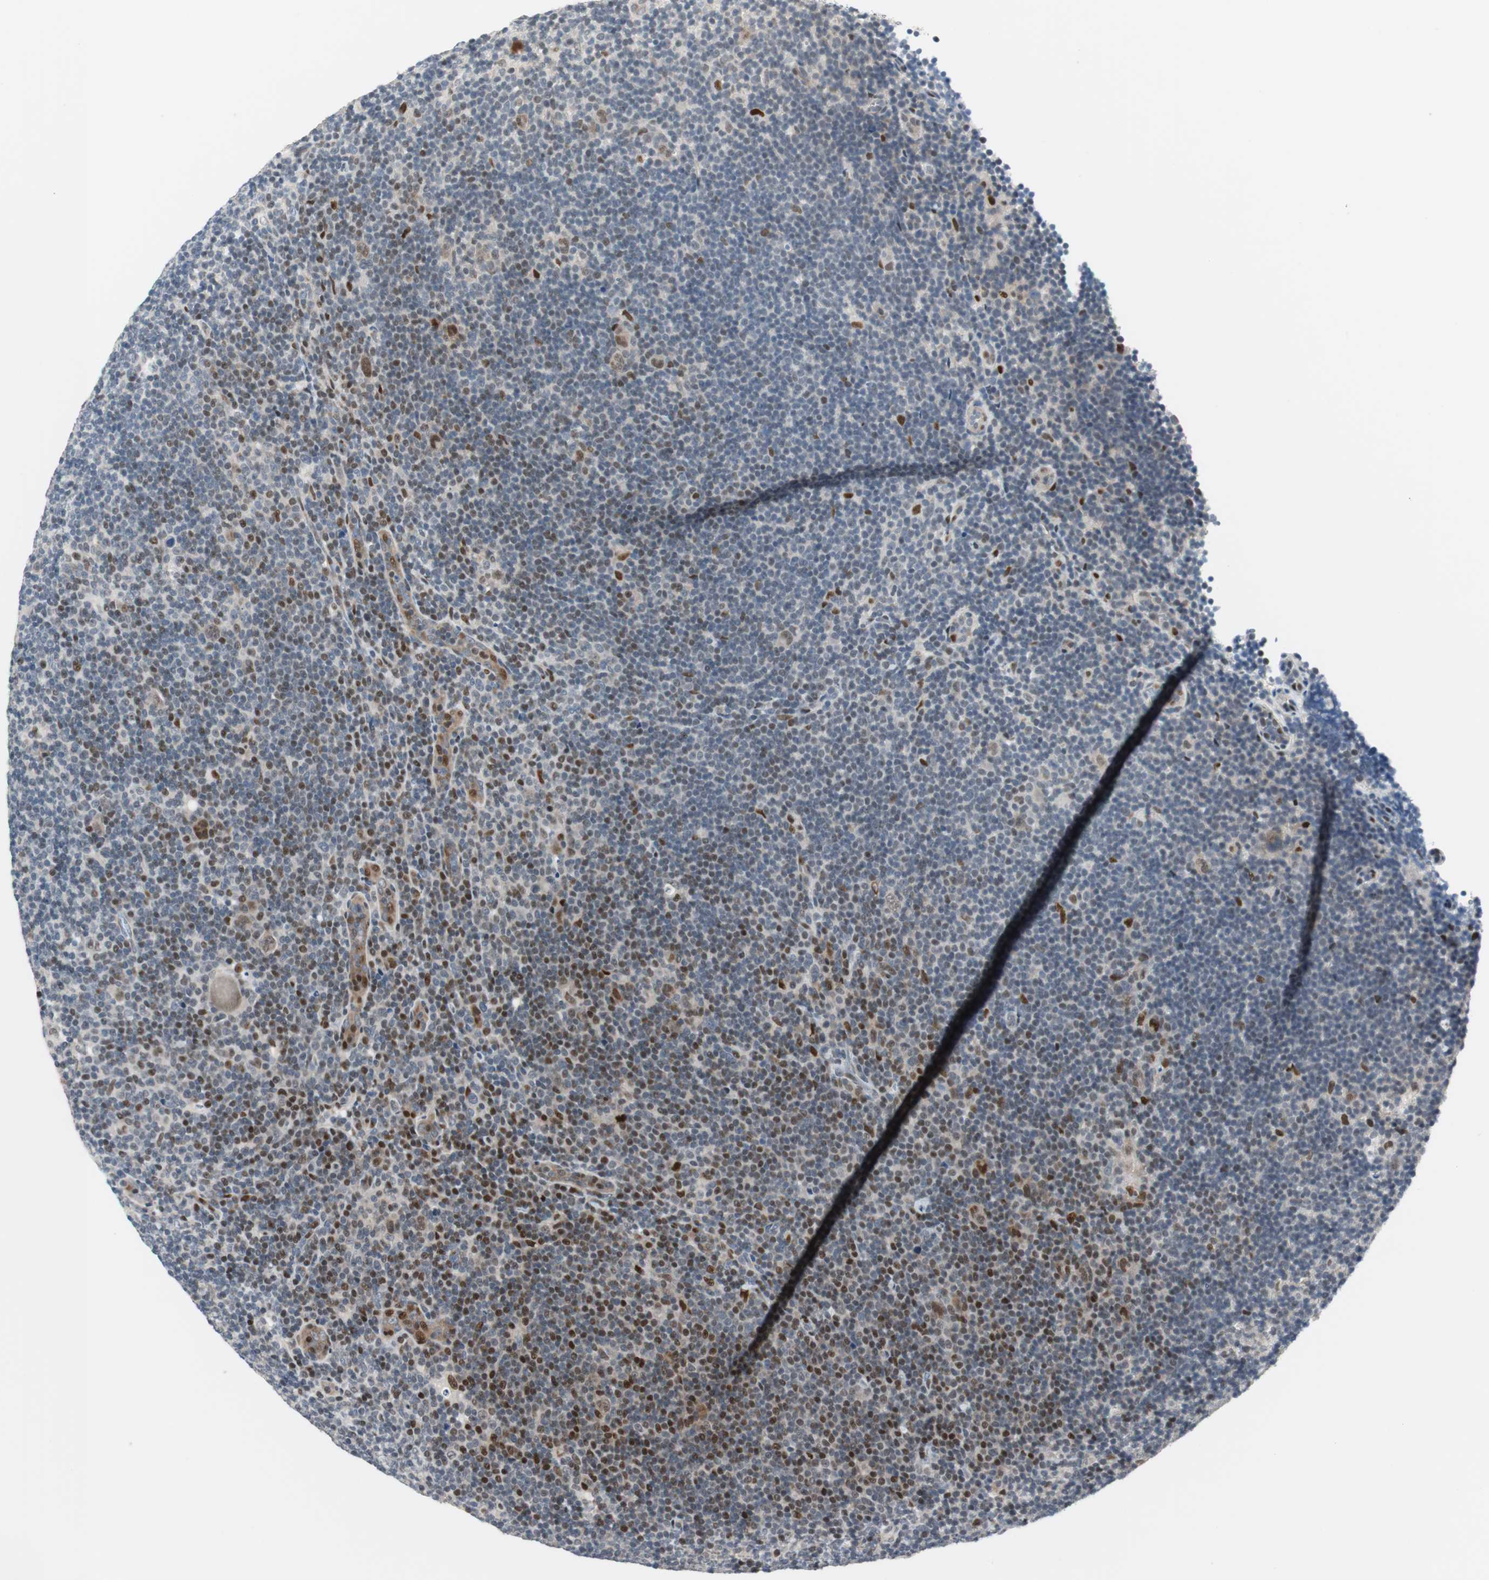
{"staining": {"intensity": "negative", "quantity": "none", "location": "none"}, "tissue": "lymphoma", "cell_type": "Tumor cells", "image_type": "cancer", "snomed": [{"axis": "morphology", "description": "Hodgkin's disease, NOS"}, {"axis": "topography", "description": "Lymph node"}], "caption": "IHC photomicrograph of lymphoma stained for a protein (brown), which shows no positivity in tumor cells.", "gene": "RAD1", "patient": {"sex": "female", "age": 57}}